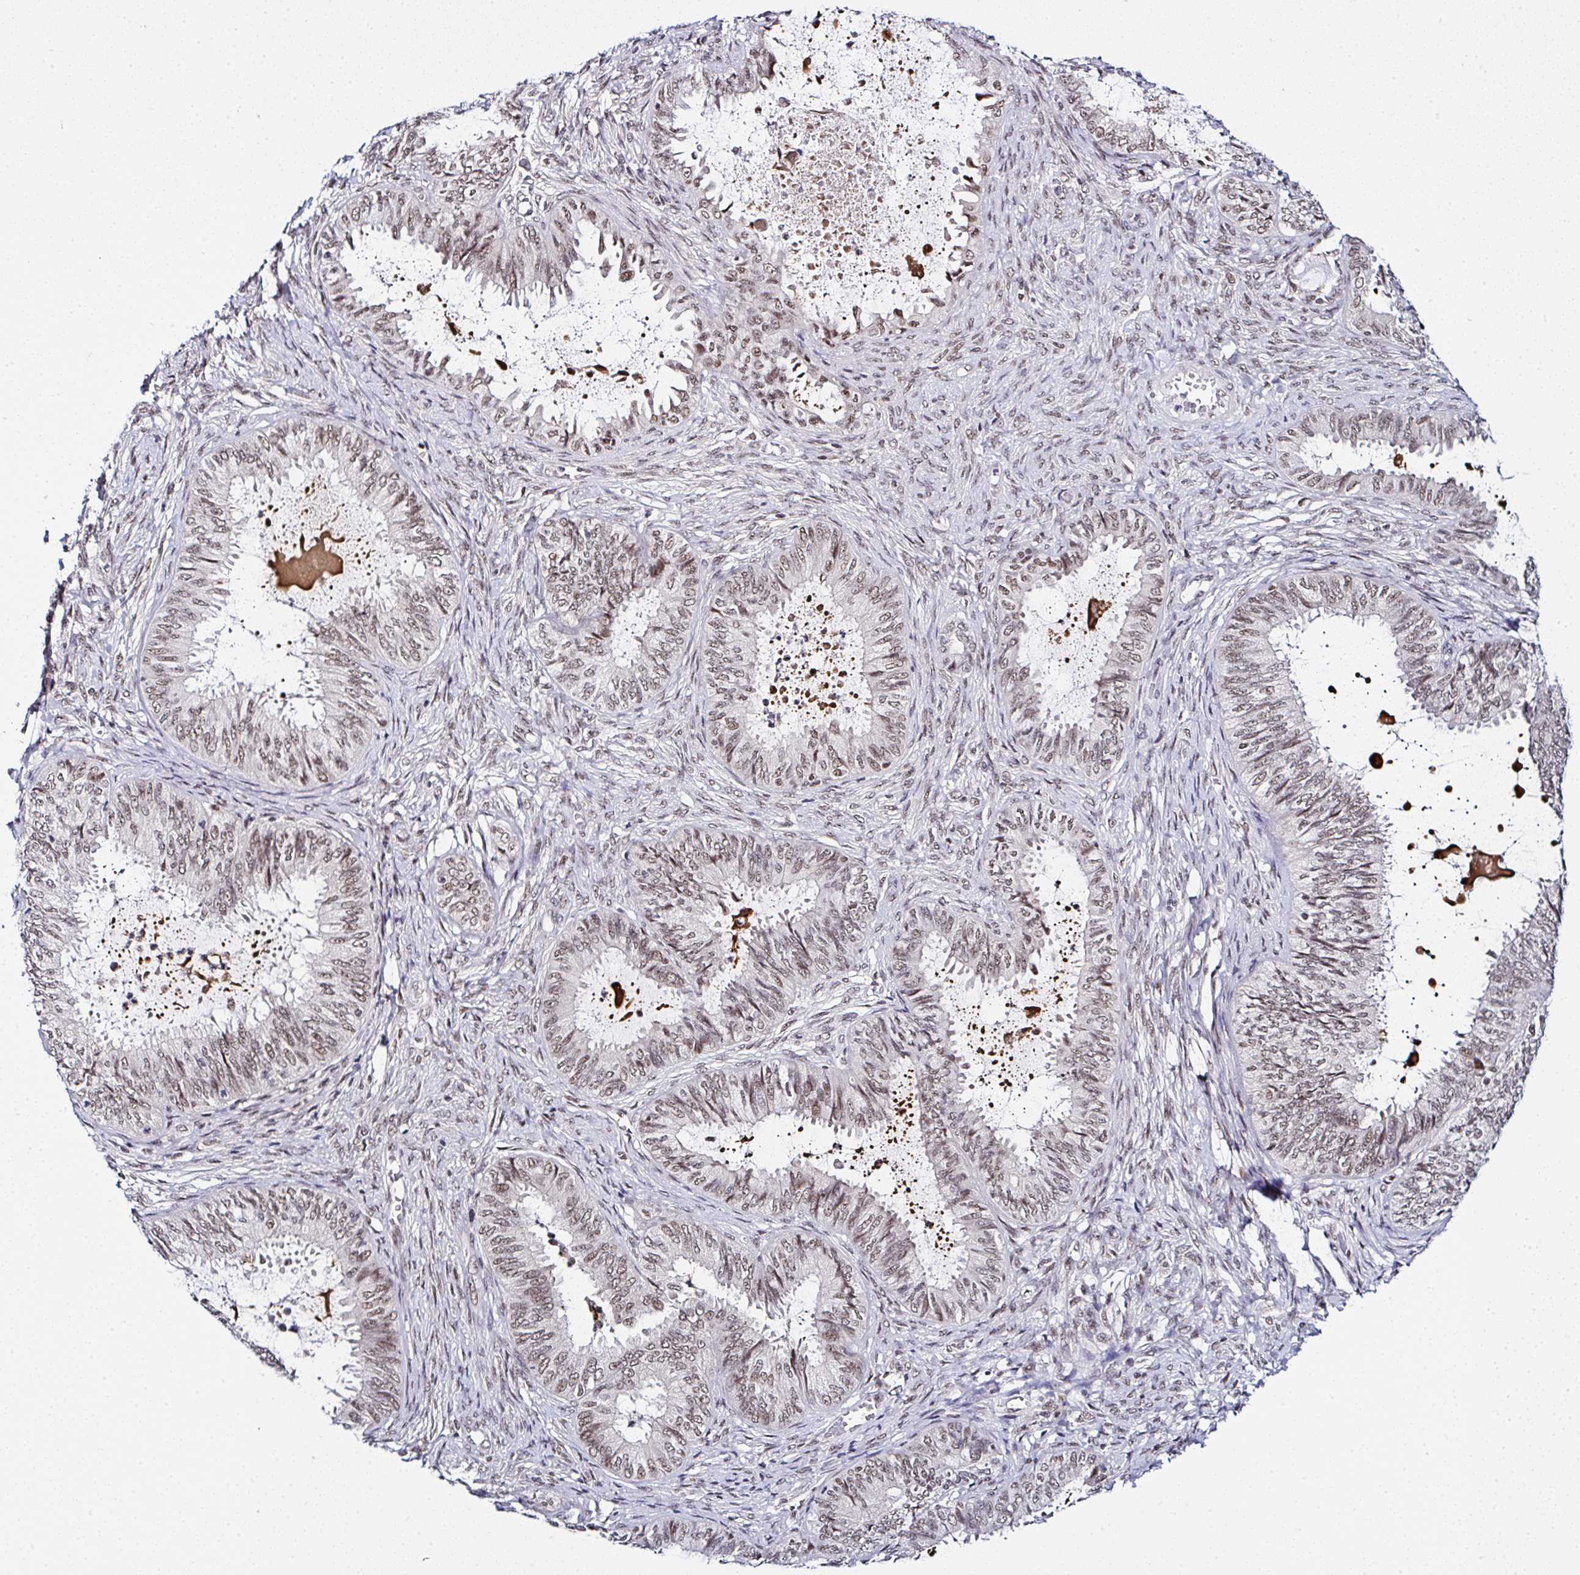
{"staining": {"intensity": "moderate", "quantity": ">75%", "location": "nuclear"}, "tissue": "ovarian cancer", "cell_type": "Tumor cells", "image_type": "cancer", "snomed": [{"axis": "morphology", "description": "Carcinoma, endometroid"}, {"axis": "topography", "description": "Ovary"}], "caption": "A histopathology image of ovarian cancer stained for a protein demonstrates moderate nuclear brown staining in tumor cells.", "gene": "PTPN2", "patient": {"sex": "female", "age": 70}}